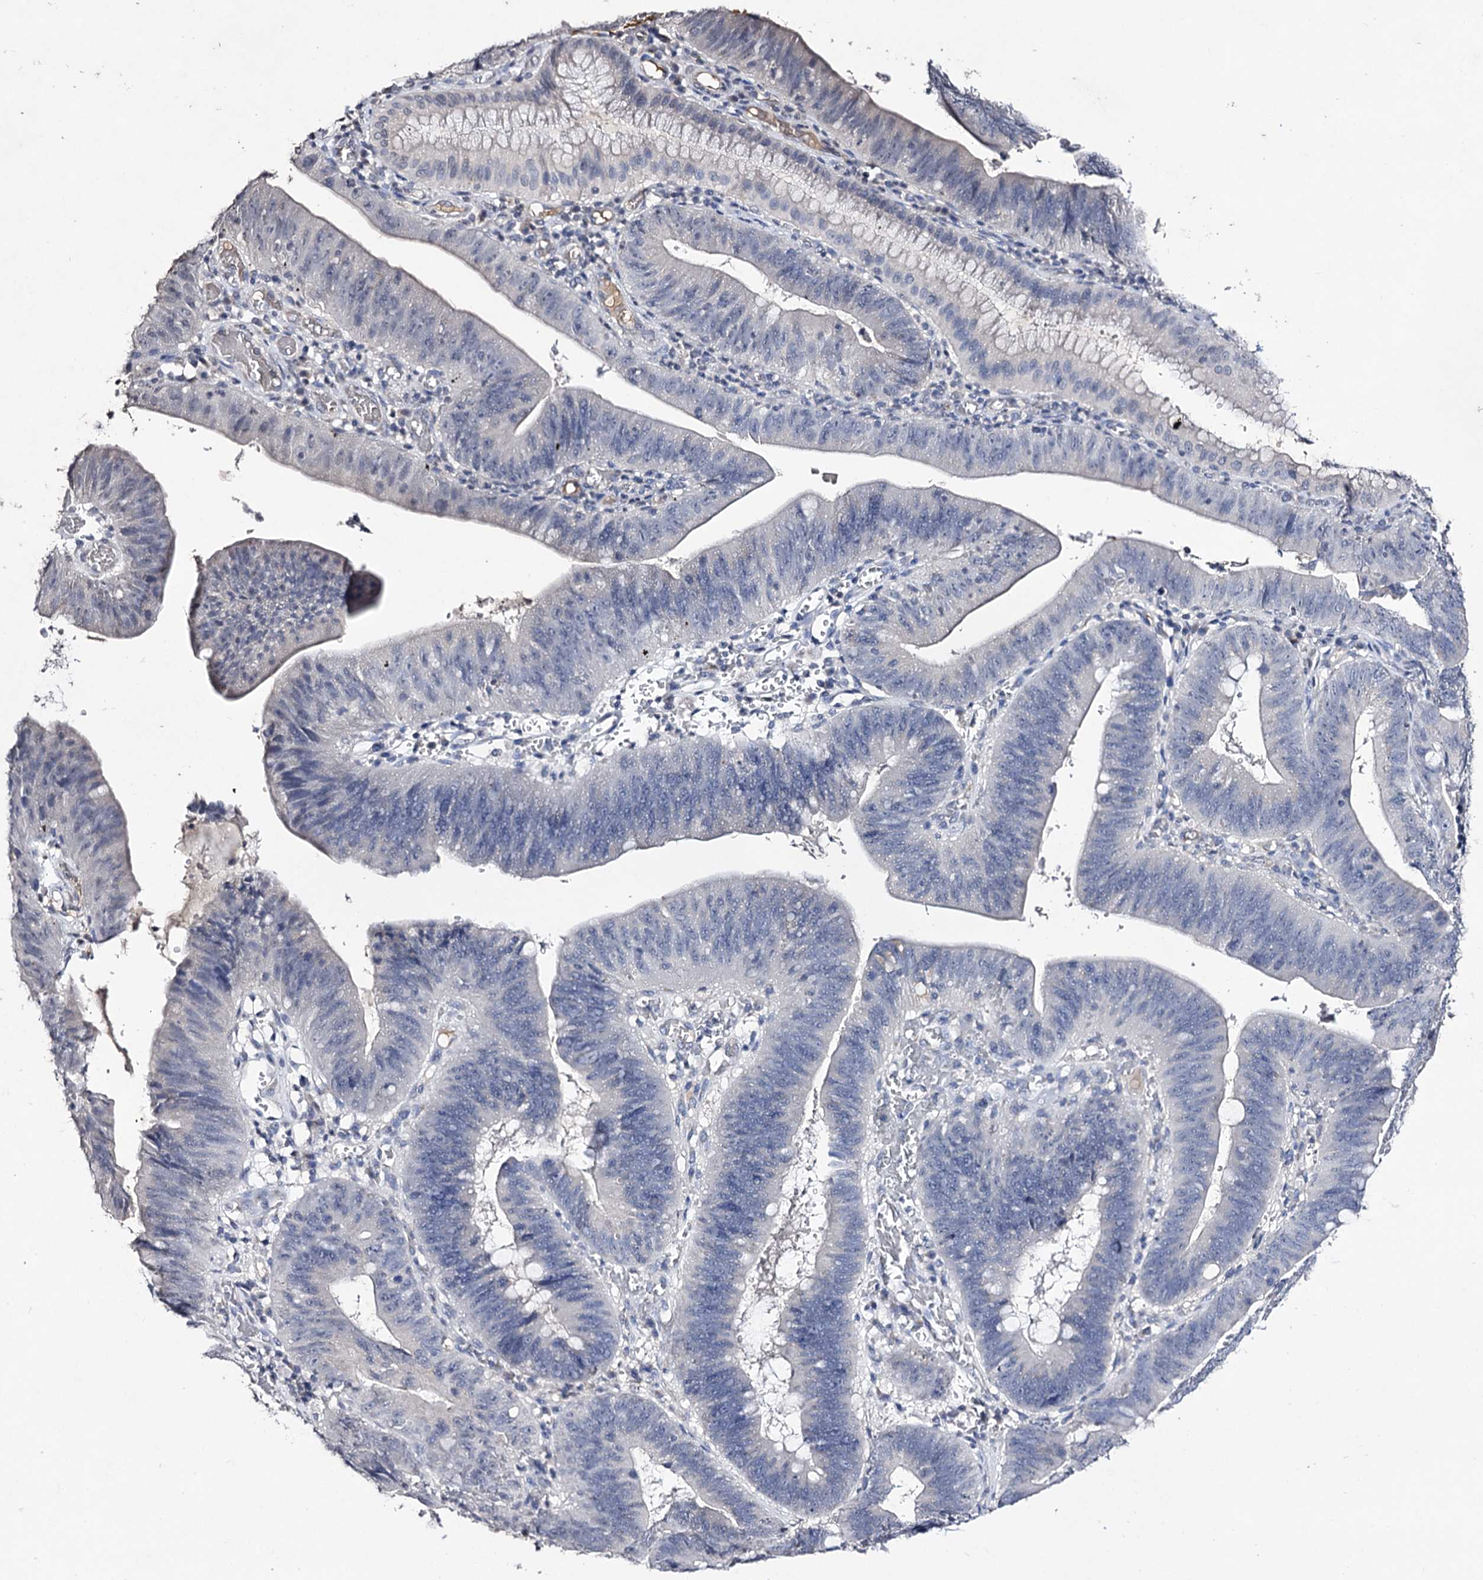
{"staining": {"intensity": "negative", "quantity": "none", "location": "none"}, "tissue": "stomach cancer", "cell_type": "Tumor cells", "image_type": "cancer", "snomed": [{"axis": "morphology", "description": "Adenocarcinoma, NOS"}, {"axis": "topography", "description": "Stomach"}], "caption": "A histopathology image of stomach cancer (adenocarcinoma) stained for a protein exhibits no brown staining in tumor cells.", "gene": "PLIN1", "patient": {"sex": "male", "age": 59}}